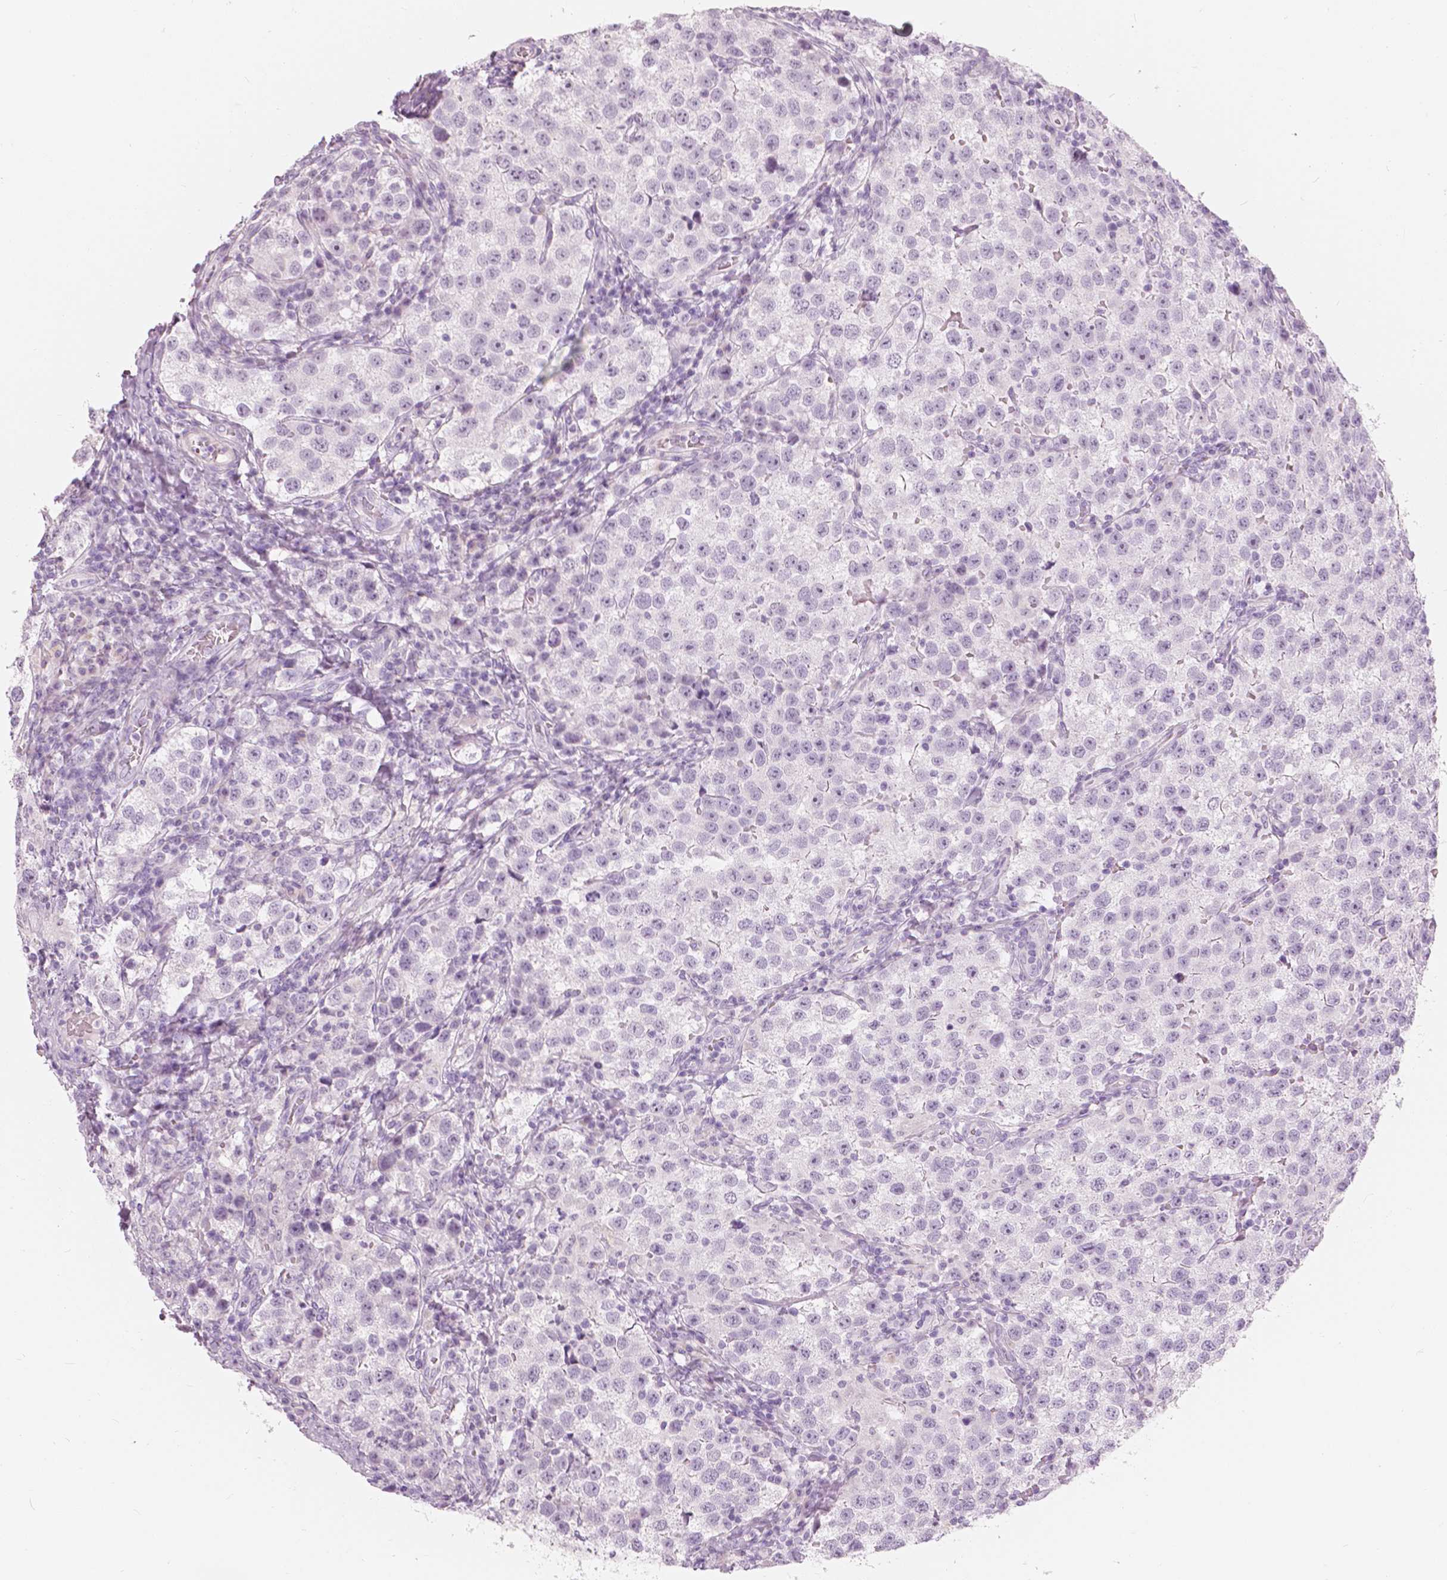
{"staining": {"intensity": "negative", "quantity": "none", "location": "none"}, "tissue": "testis cancer", "cell_type": "Tumor cells", "image_type": "cancer", "snomed": [{"axis": "morphology", "description": "Seminoma, NOS"}, {"axis": "topography", "description": "Testis"}], "caption": "Tumor cells show no significant staining in testis cancer (seminoma).", "gene": "A4GNT", "patient": {"sex": "male", "age": 37}}